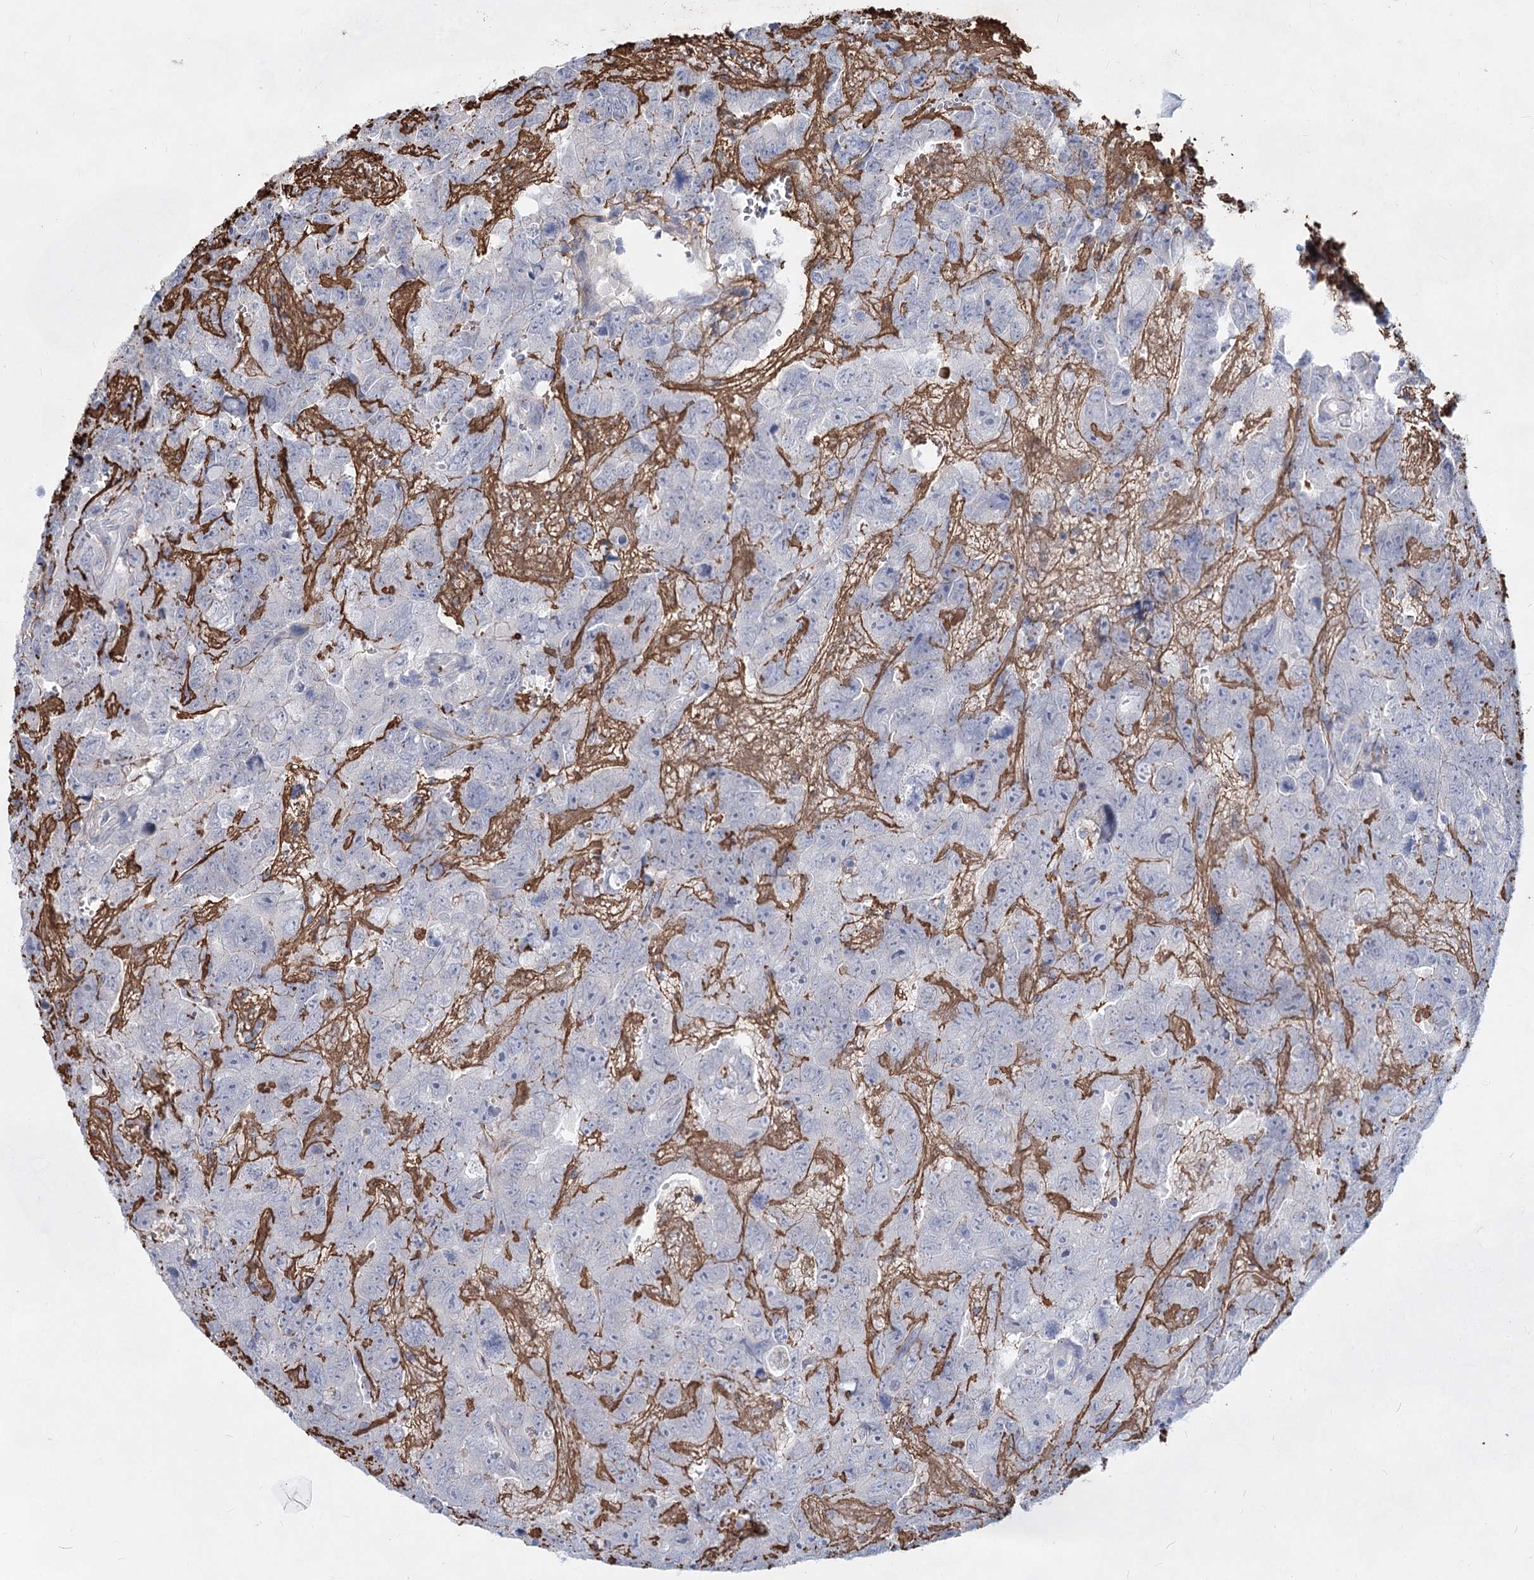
{"staining": {"intensity": "negative", "quantity": "none", "location": "none"}, "tissue": "testis cancer", "cell_type": "Tumor cells", "image_type": "cancer", "snomed": [{"axis": "morphology", "description": "Carcinoma, Embryonal, NOS"}, {"axis": "topography", "description": "Testis"}], "caption": "Immunohistochemistry photomicrograph of neoplastic tissue: human testis cancer stained with DAB (3,3'-diaminobenzidine) exhibits no significant protein expression in tumor cells.", "gene": "TASOR2", "patient": {"sex": "male", "age": 45}}